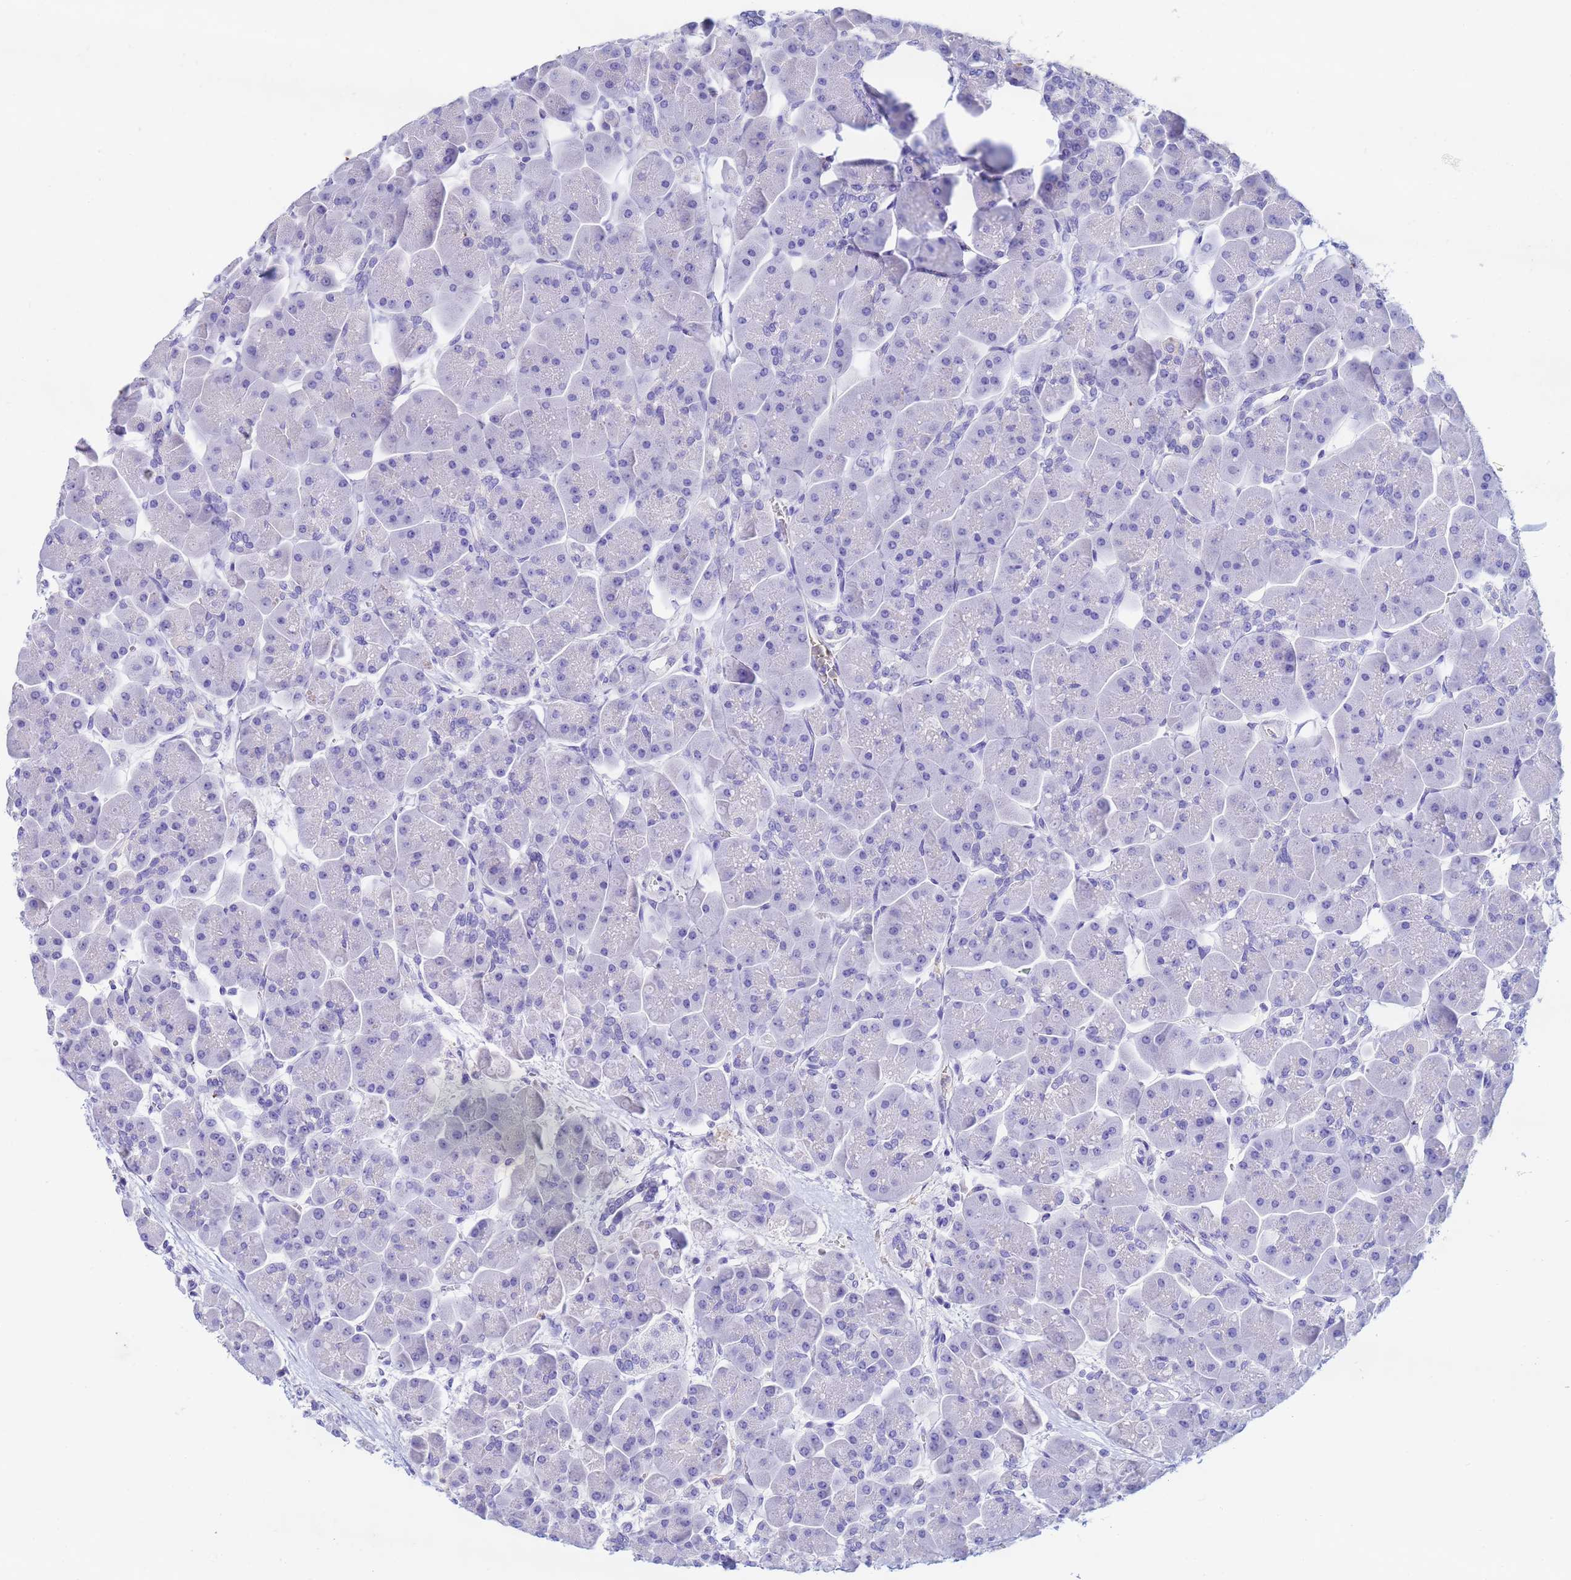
{"staining": {"intensity": "negative", "quantity": "none", "location": "none"}, "tissue": "pancreas", "cell_type": "Exocrine glandular cells", "image_type": "normal", "snomed": [{"axis": "morphology", "description": "Normal tissue, NOS"}, {"axis": "topography", "description": "Pancreas"}], "caption": "Pancreas stained for a protein using IHC displays no expression exocrine glandular cells.", "gene": "CSTB", "patient": {"sex": "male", "age": 66}}